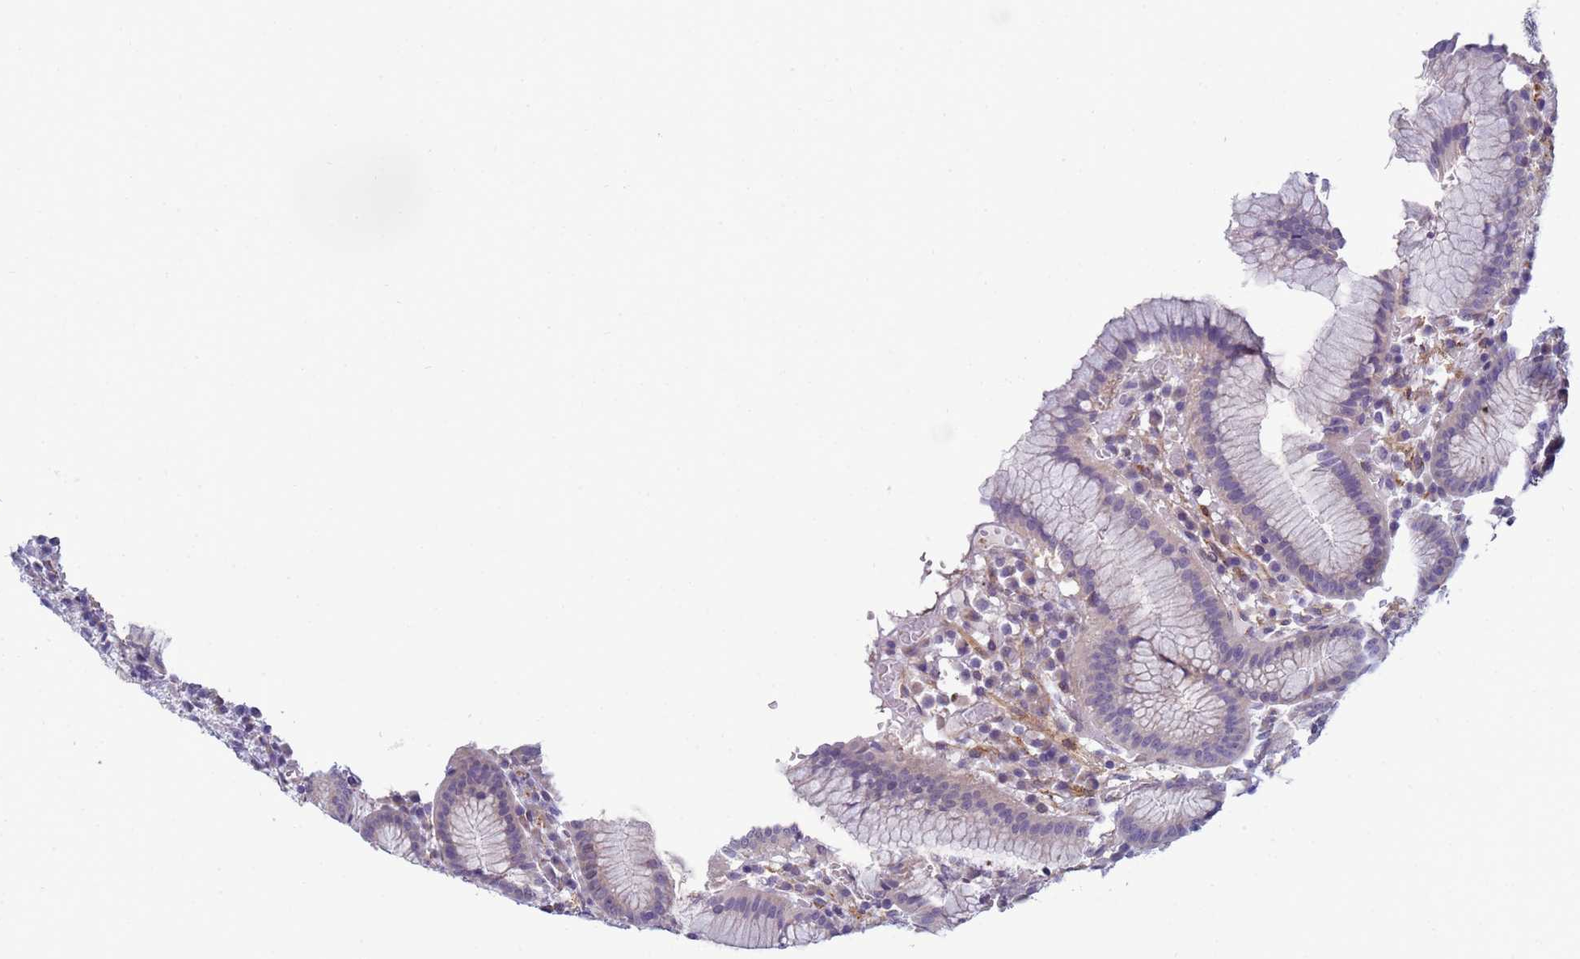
{"staining": {"intensity": "weak", "quantity": "25%-75%", "location": "cytoplasmic/membranous"}, "tissue": "stomach", "cell_type": "Glandular cells", "image_type": "normal", "snomed": [{"axis": "morphology", "description": "Normal tissue, NOS"}, {"axis": "topography", "description": "Stomach"}], "caption": "The micrograph displays a brown stain indicating the presence of a protein in the cytoplasmic/membranous of glandular cells in stomach.", "gene": "TRPC6", "patient": {"sex": "male", "age": 55}}